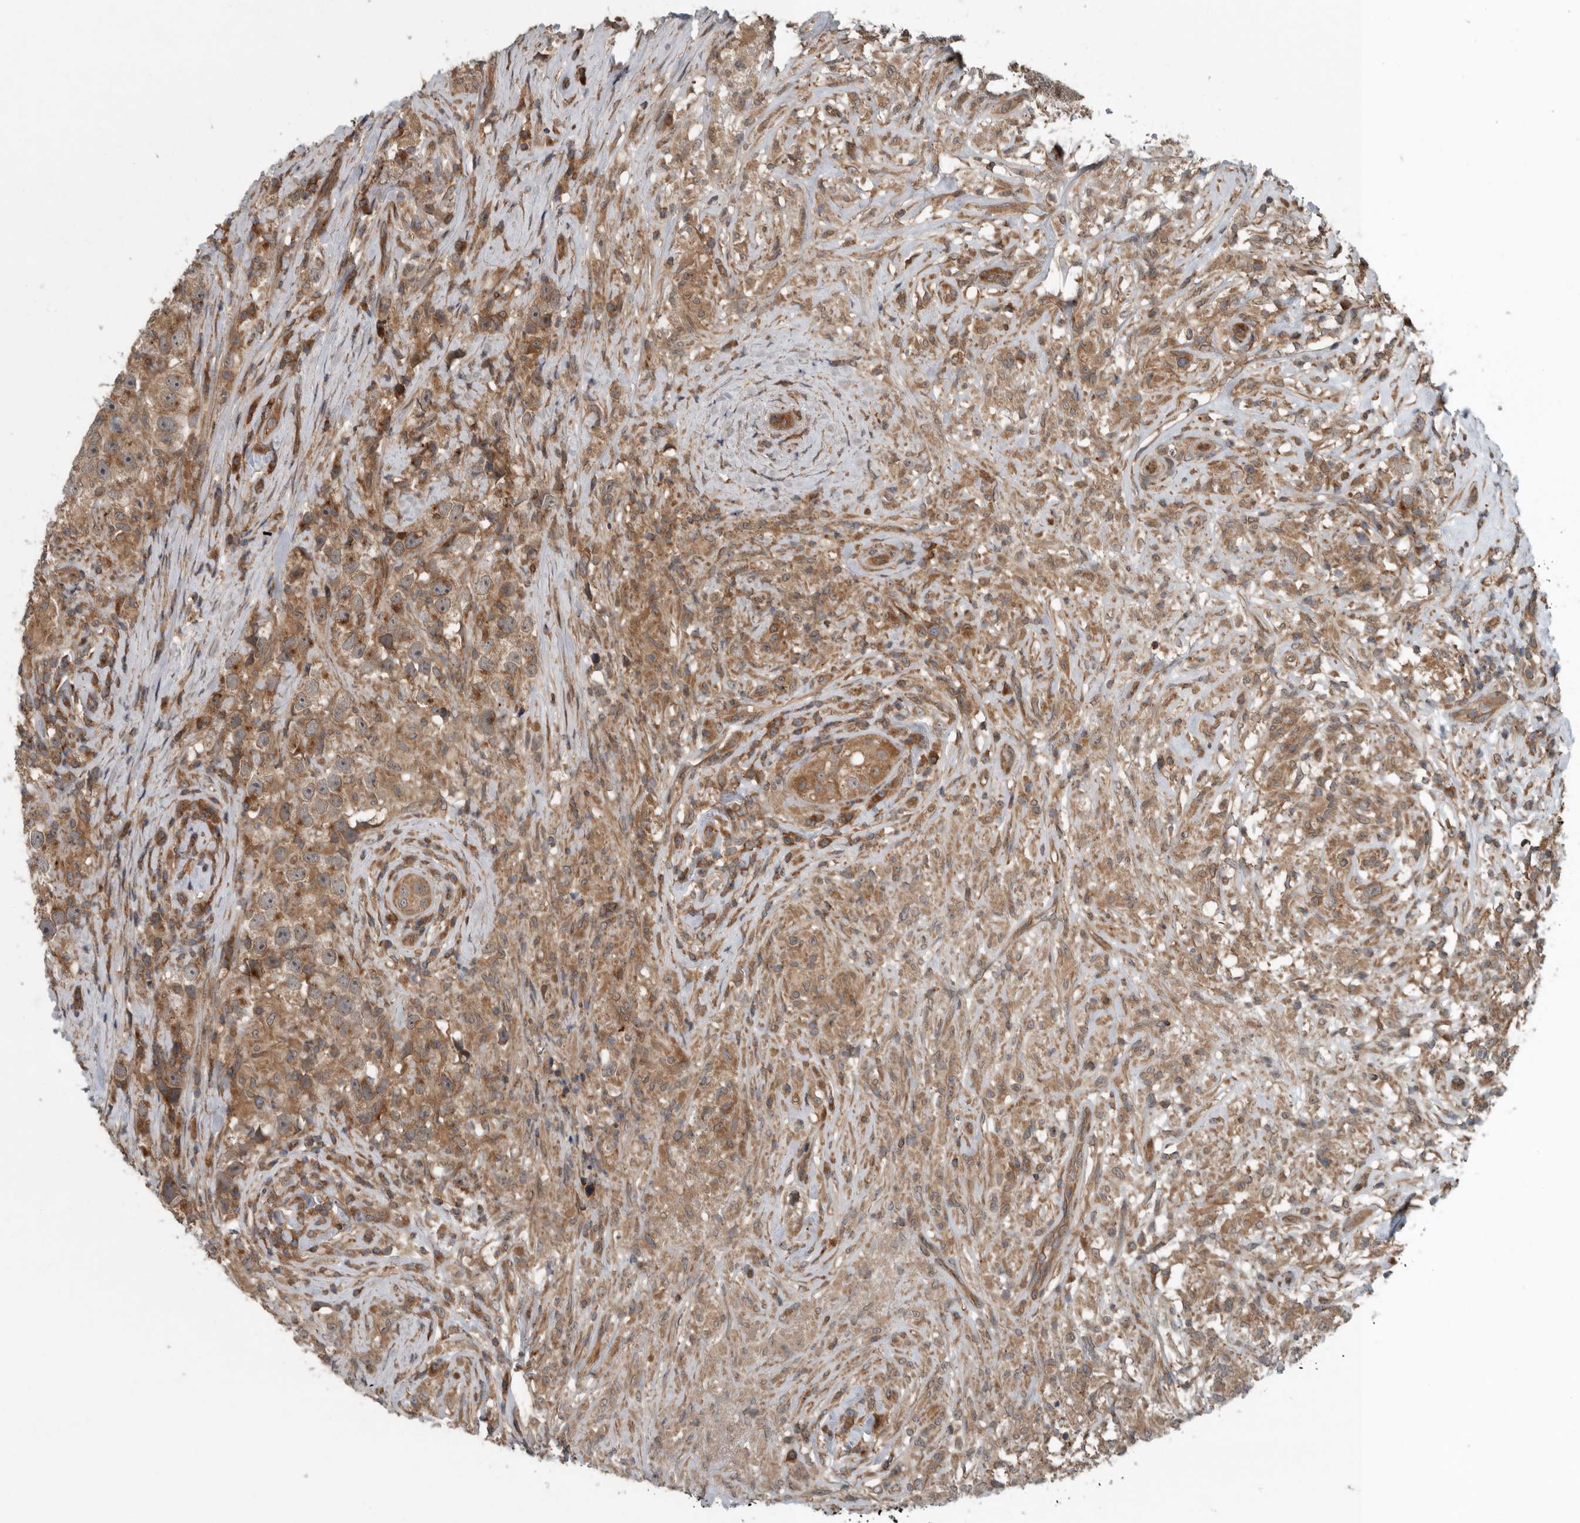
{"staining": {"intensity": "moderate", "quantity": ">75%", "location": "cytoplasmic/membranous"}, "tissue": "testis cancer", "cell_type": "Tumor cells", "image_type": "cancer", "snomed": [{"axis": "morphology", "description": "Seminoma, NOS"}, {"axis": "topography", "description": "Testis"}], "caption": "Human seminoma (testis) stained with a protein marker reveals moderate staining in tumor cells.", "gene": "AMFR", "patient": {"sex": "male", "age": 49}}